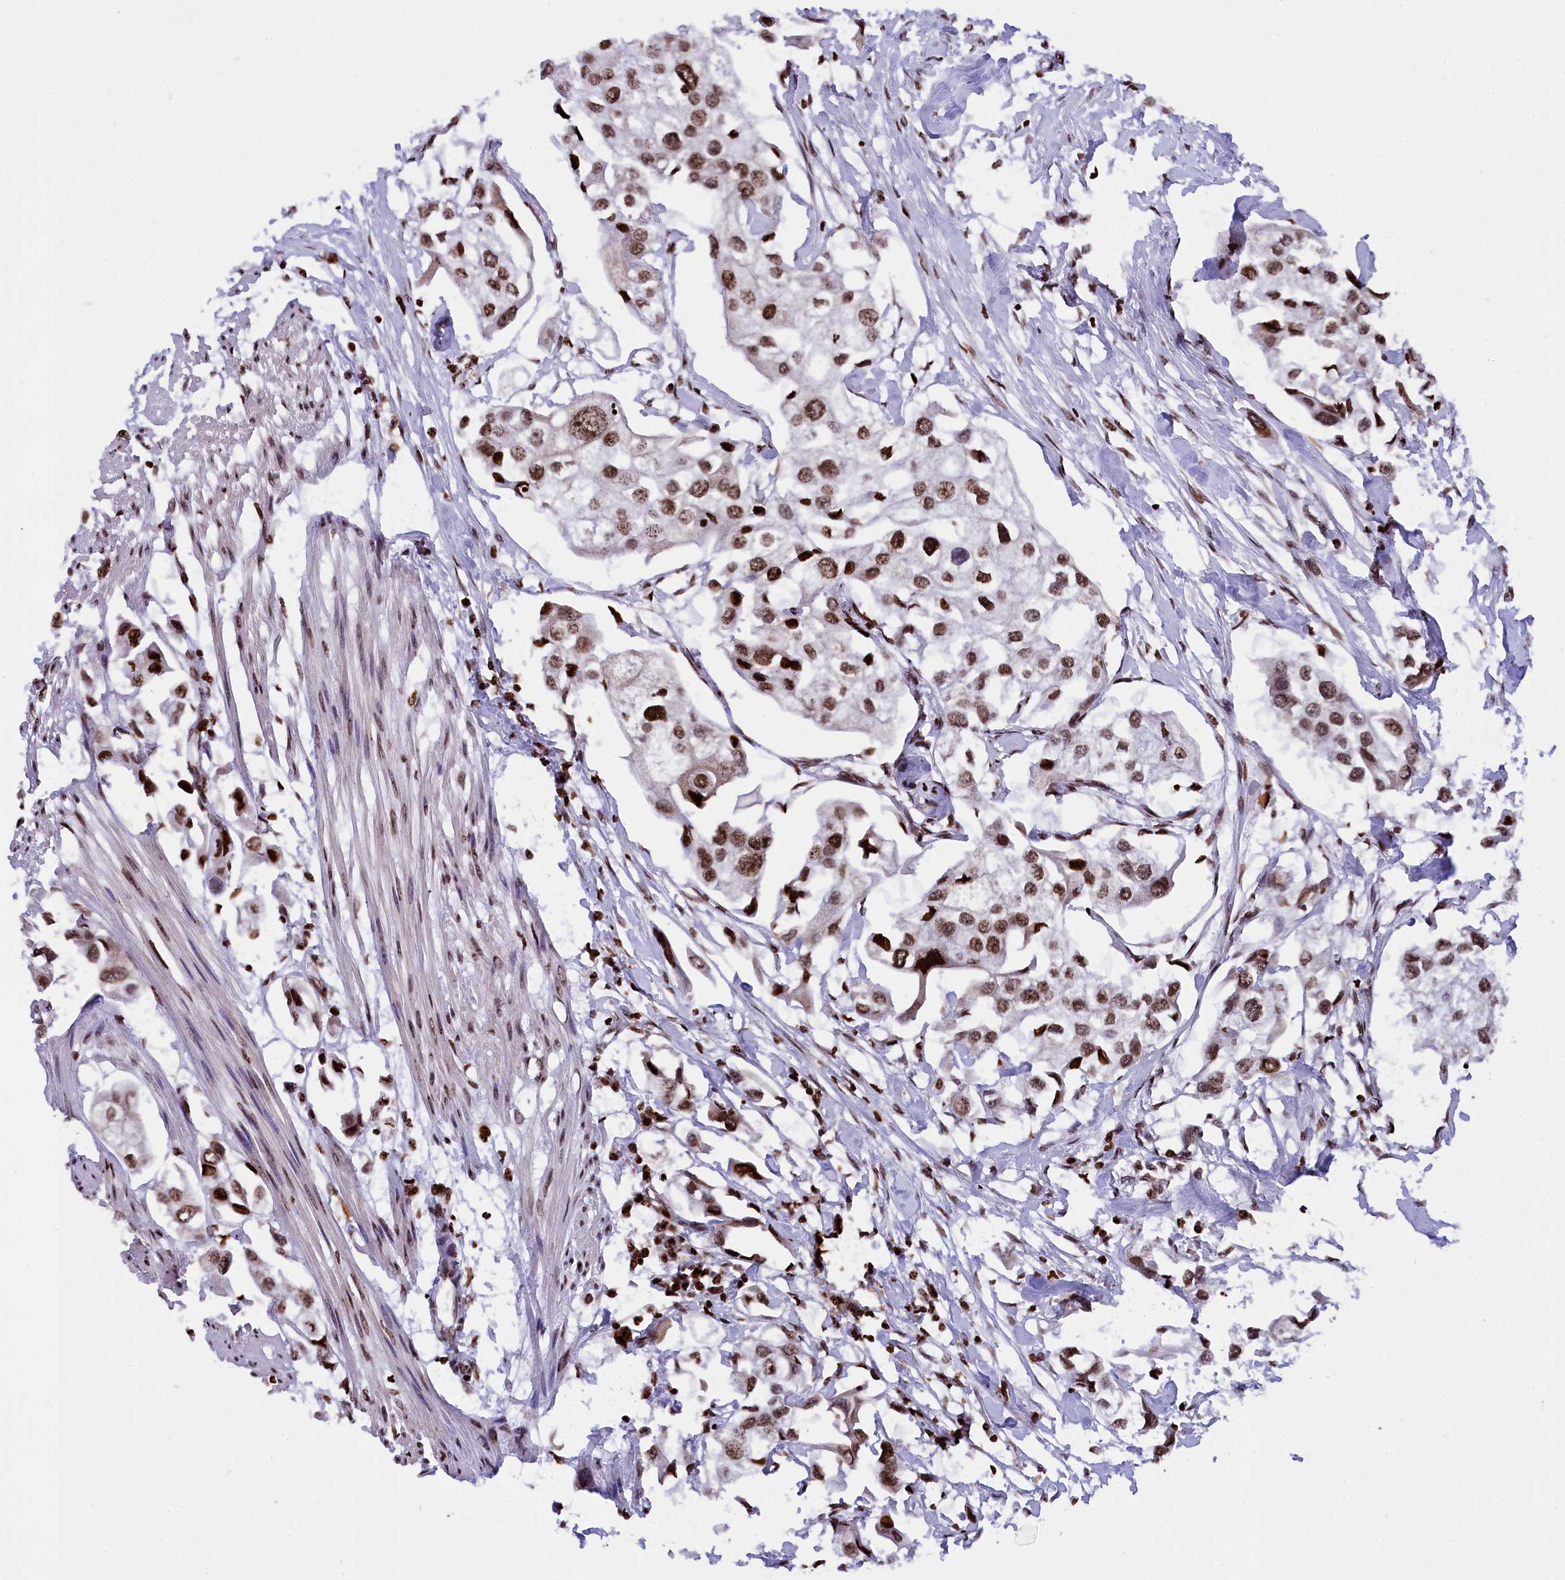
{"staining": {"intensity": "moderate", "quantity": ">75%", "location": "nuclear"}, "tissue": "urothelial cancer", "cell_type": "Tumor cells", "image_type": "cancer", "snomed": [{"axis": "morphology", "description": "Urothelial carcinoma, High grade"}, {"axis": "topography", "description": "Urinary bladder"}], "caption": "Moderate nuclear protein staining is seen in approximately >75% of tumor cells in high-grade urothelial carcinoma. The staining was performed using DAB to visualize the protein expression in brown, while the nuclei were stained in blue with hematoxylin (Magnification: 20x).", "gene": "TIMM29", "patient": {"sex": "male", "age": 64}}